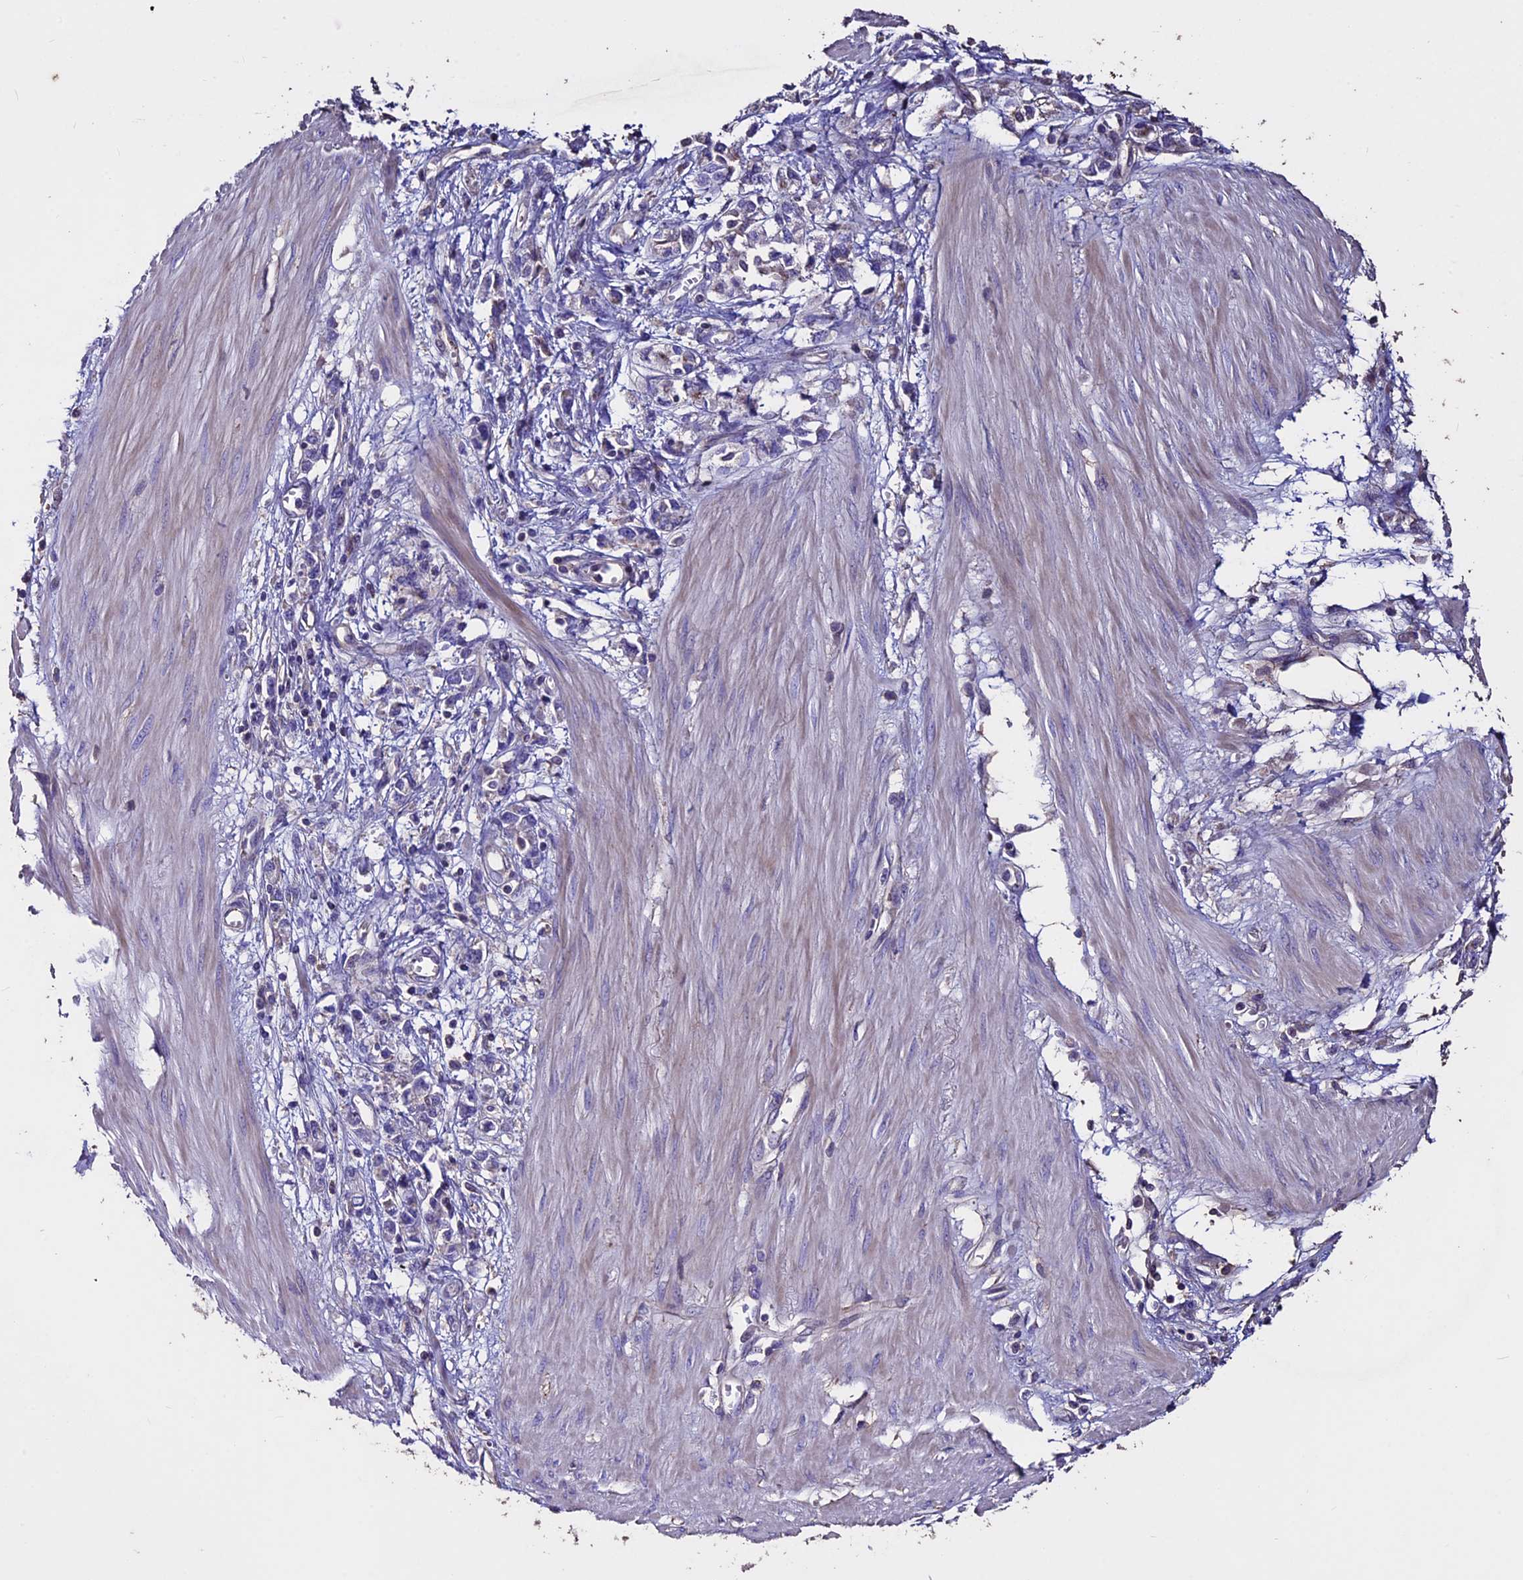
{"staining": {"intensity": "negative", "quantity": "none", "location": "none"}, "tissue": "stomach cancer", "cell_type": "Tumor cells", "image_type": "cancer", "snomed": [{"axis": "morphology", "description": "Adenocarcinoma, NOS"}, {"axis": "topography", "description": "Stomach"}], "caption": "DAB immunohistochemical staining of adenocarcinoma (stomach) shows no significant staining in tumor cells.", "gene": "USB1", "patient": {"sex": "female", "age": 76}}